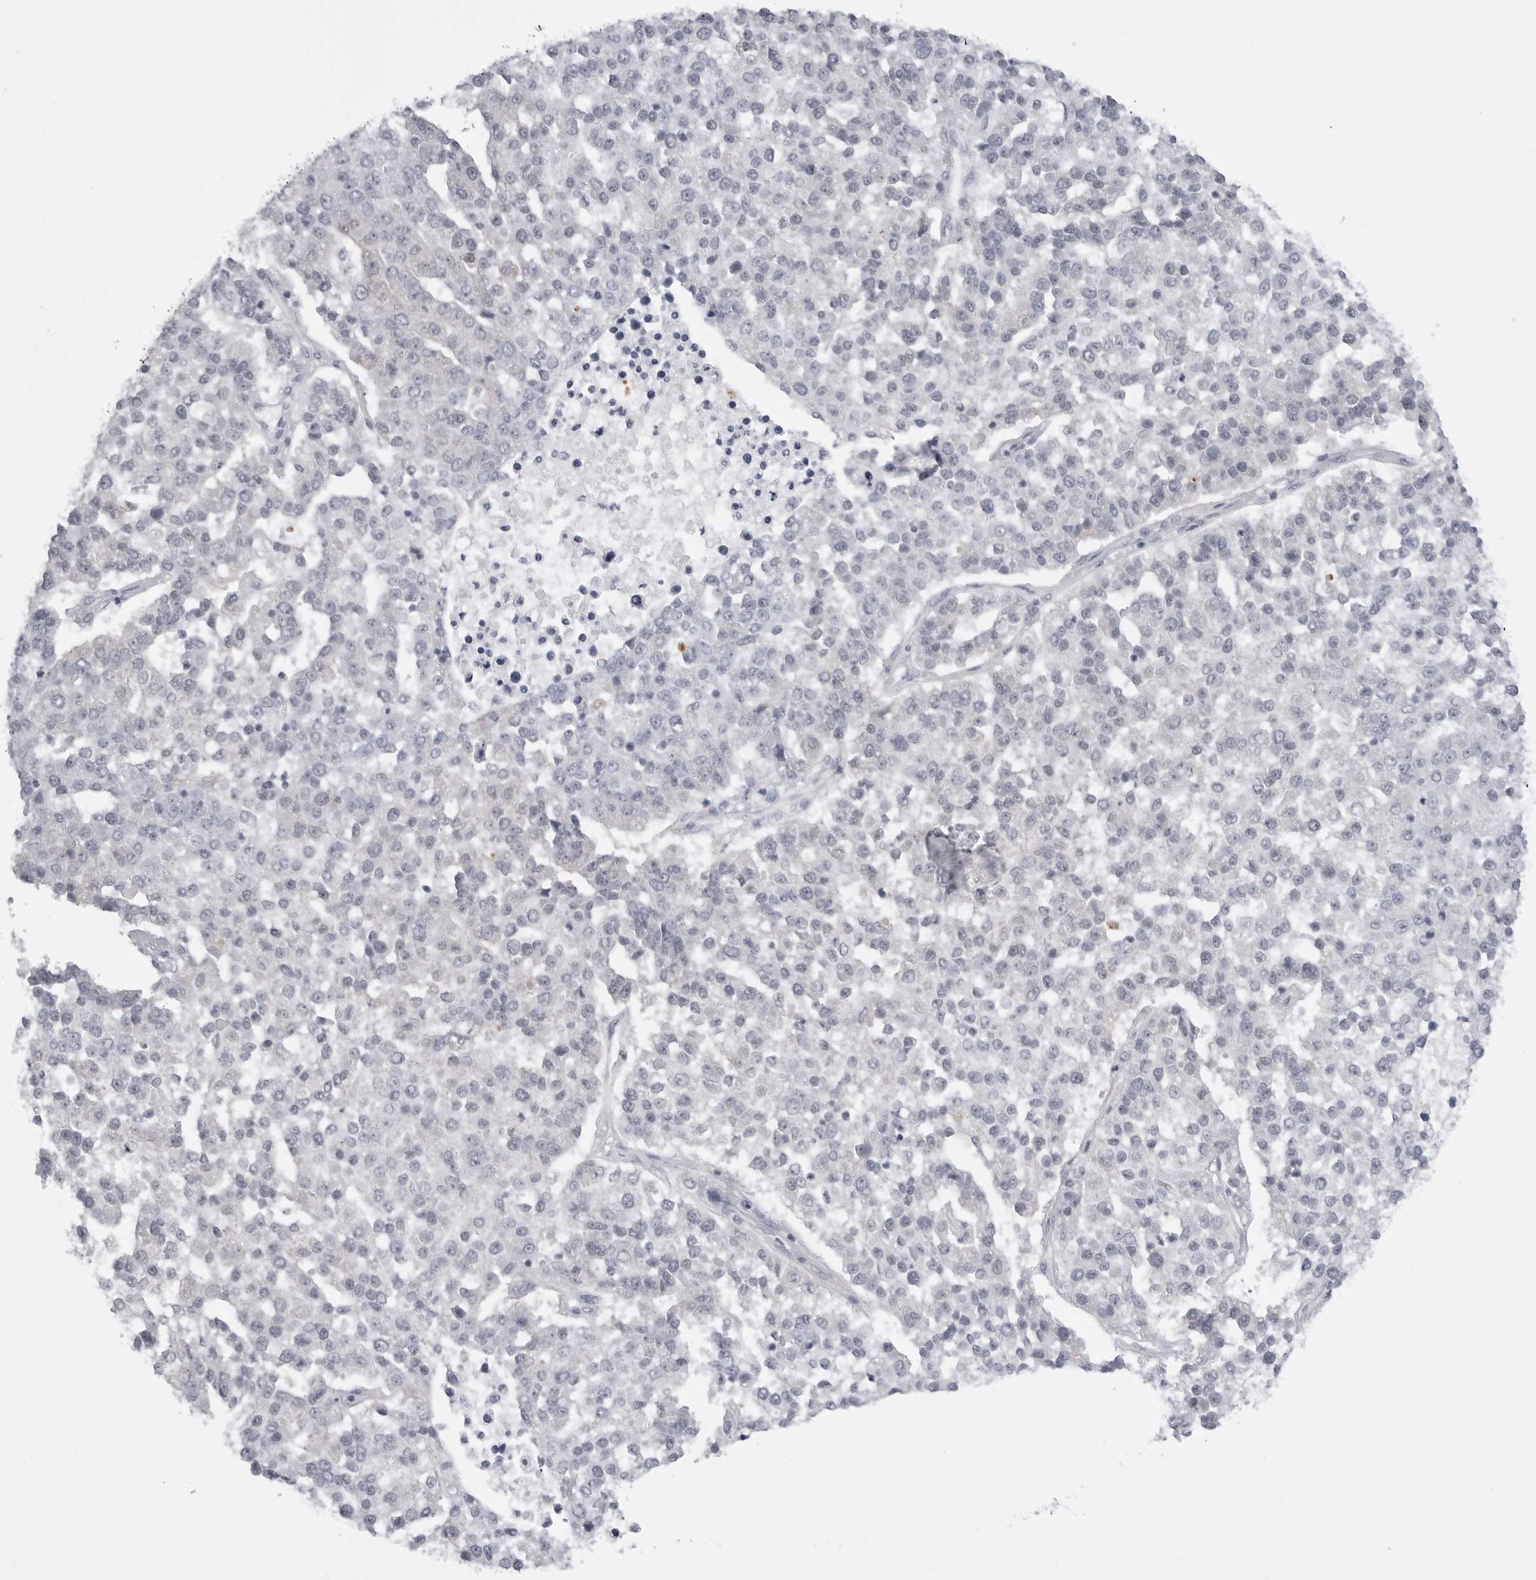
{"staining": {"intensity": "negative", "quantity": "none", "location": "none"}, "tissue": "pancreatic cancer", "cell_type": "Tumor cells", "image_type": "cancer", "snomed": [{"axis": "morphology", "description": "Adenocarcinoma, NOS"}, {"axis": "topography", "description": "Pancreas"}], "caption": "The IHC image has no significant staining in tumor cells of adenocarcinoma (pancreatic) tissue.", "gene": "TUFM", "patient": {"sex": "female", "age": 61}}